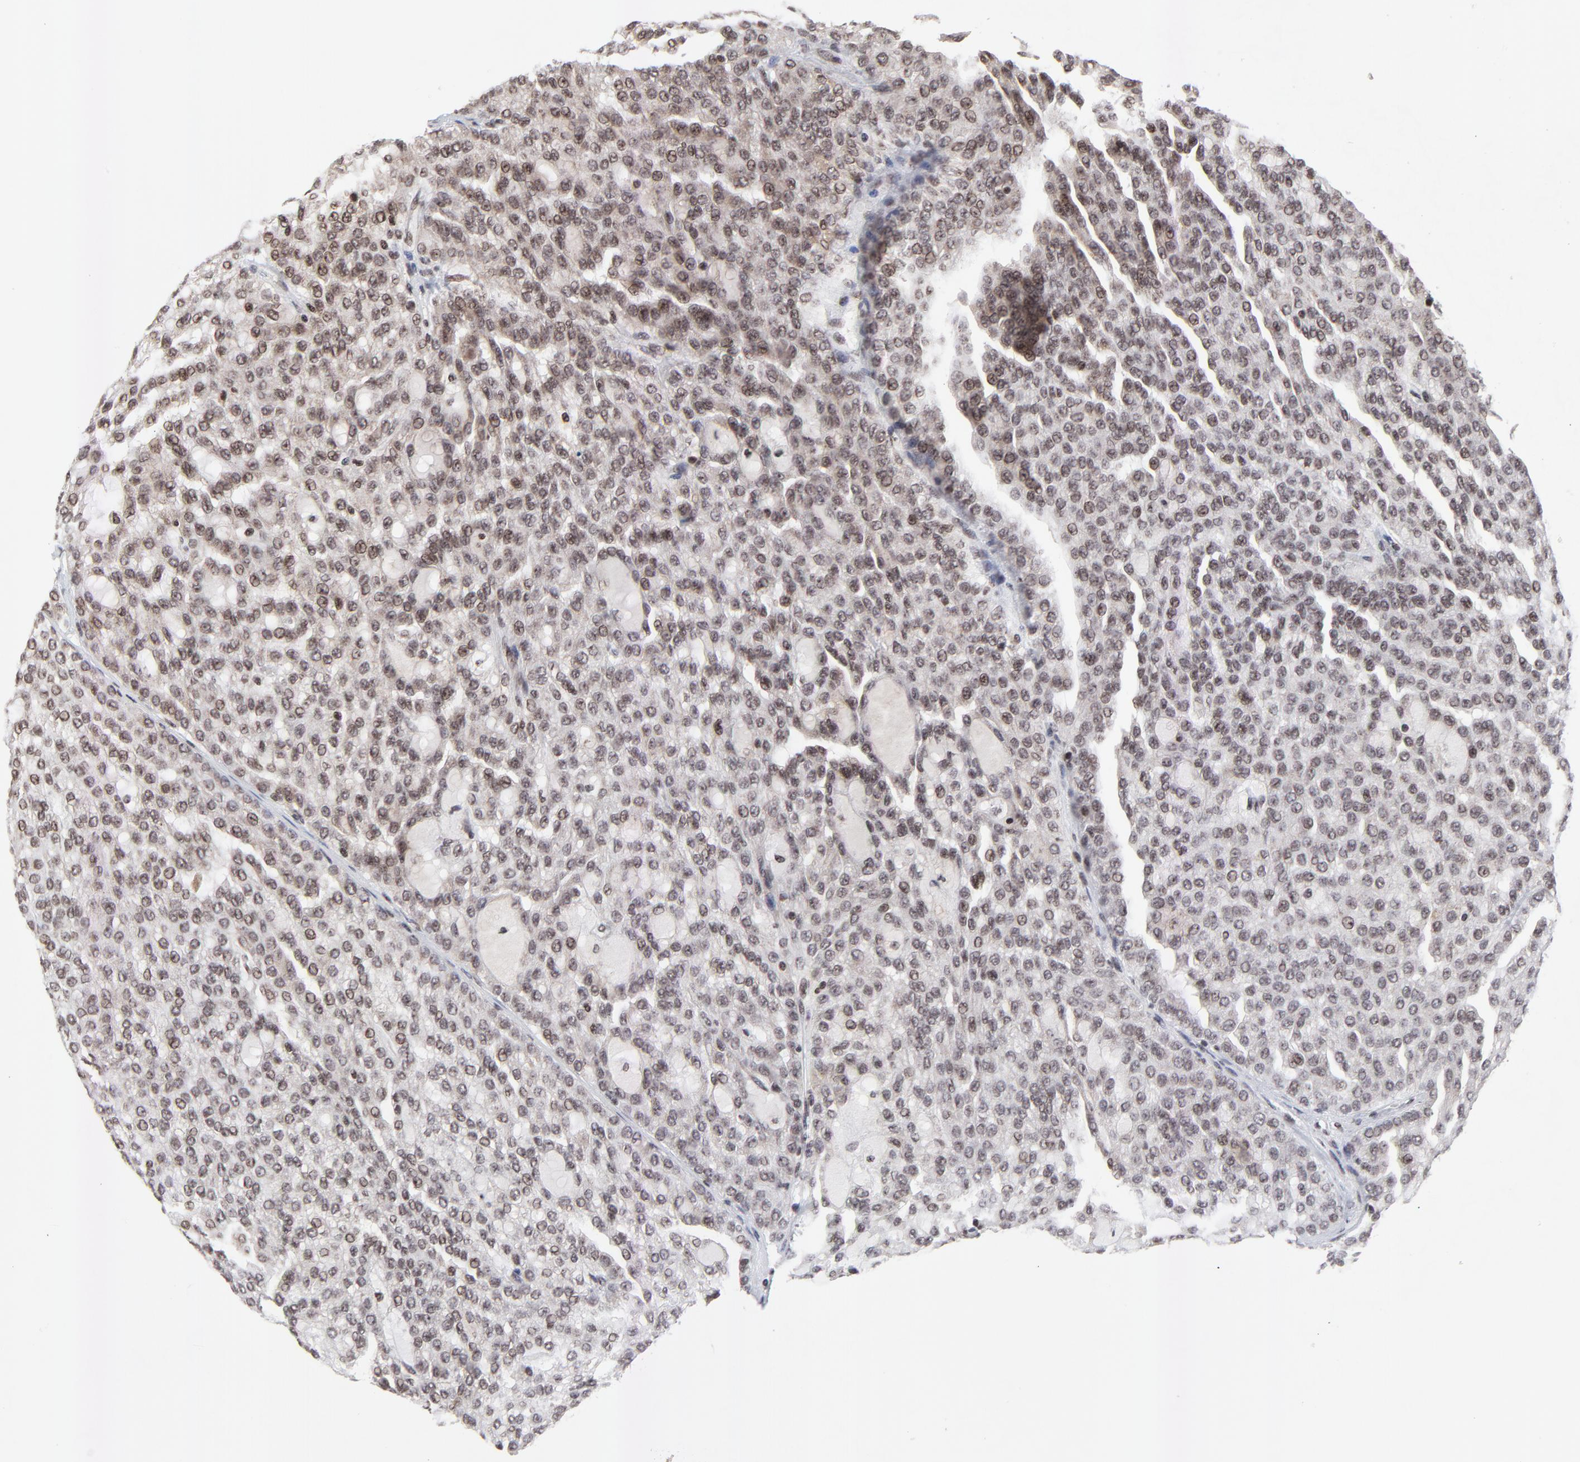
{"staining": {"intensity": "weak", "quantity": ">75%", "location": "nuclear"}, "tissue": "renal cancer", "cell_type": "Tumor cells", "image_type": "cancer", "snomed": [{"axis": "morphology", "description": "Adenocarcinoma, NOS"}, {"axis": "topography", "description": "Kidney"}], "caption": "This is a photomicrograph of IHC staining of renal cancer (adenocarcinoma), which shows weak expression in the nuclear of tumor cells.", "gene": "ZNF777", "patient": {"sex": "male", "age": 63}}